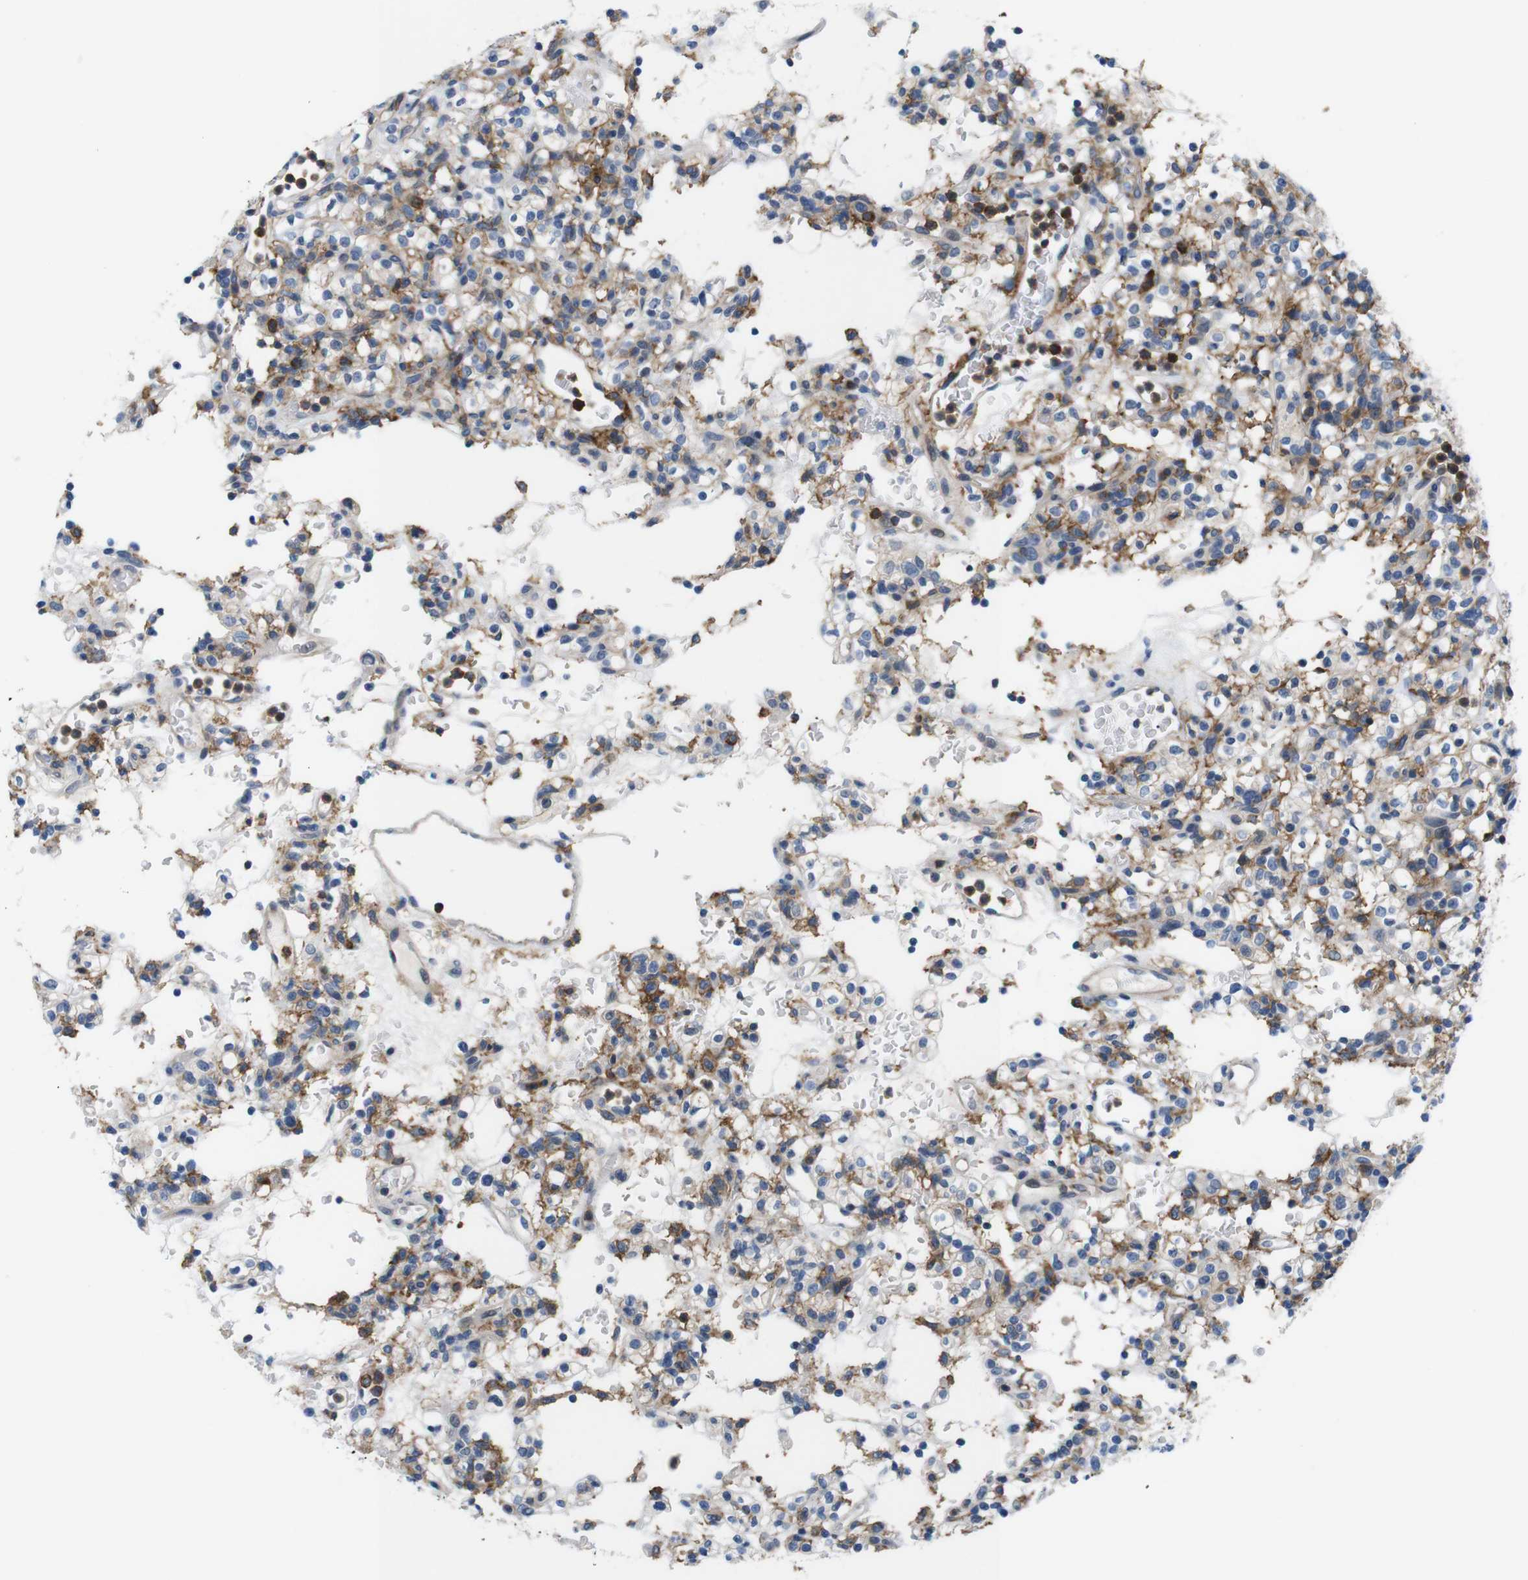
{"staining": {"intensity": "moderate", "quantity": "<25%", "location": "cytoplasmic/membranous"}, "tissue": "renal cancer", "cell_type": "Tumor cells", "image_type": "cancer", "snomed": [{"axis": "morphology", "description": "Normal tissue, NOS"}, {"axis": "morphology", "description": "Adenocarcinoma, NOS"}, {"axis": "topography", "description": "Kidney"}], "caption": "The micrograph shows a brown stain indicating the presence of a protein in the cytoplasmic/membranous of tumor cells in adenocarcinoma (renal). (DAB (3,3'-diaminobenzidine) IHC with brightfield microscopy, high magnification).", "gene": "CD300C", "patient": {"sex": "female", "age": 72}}